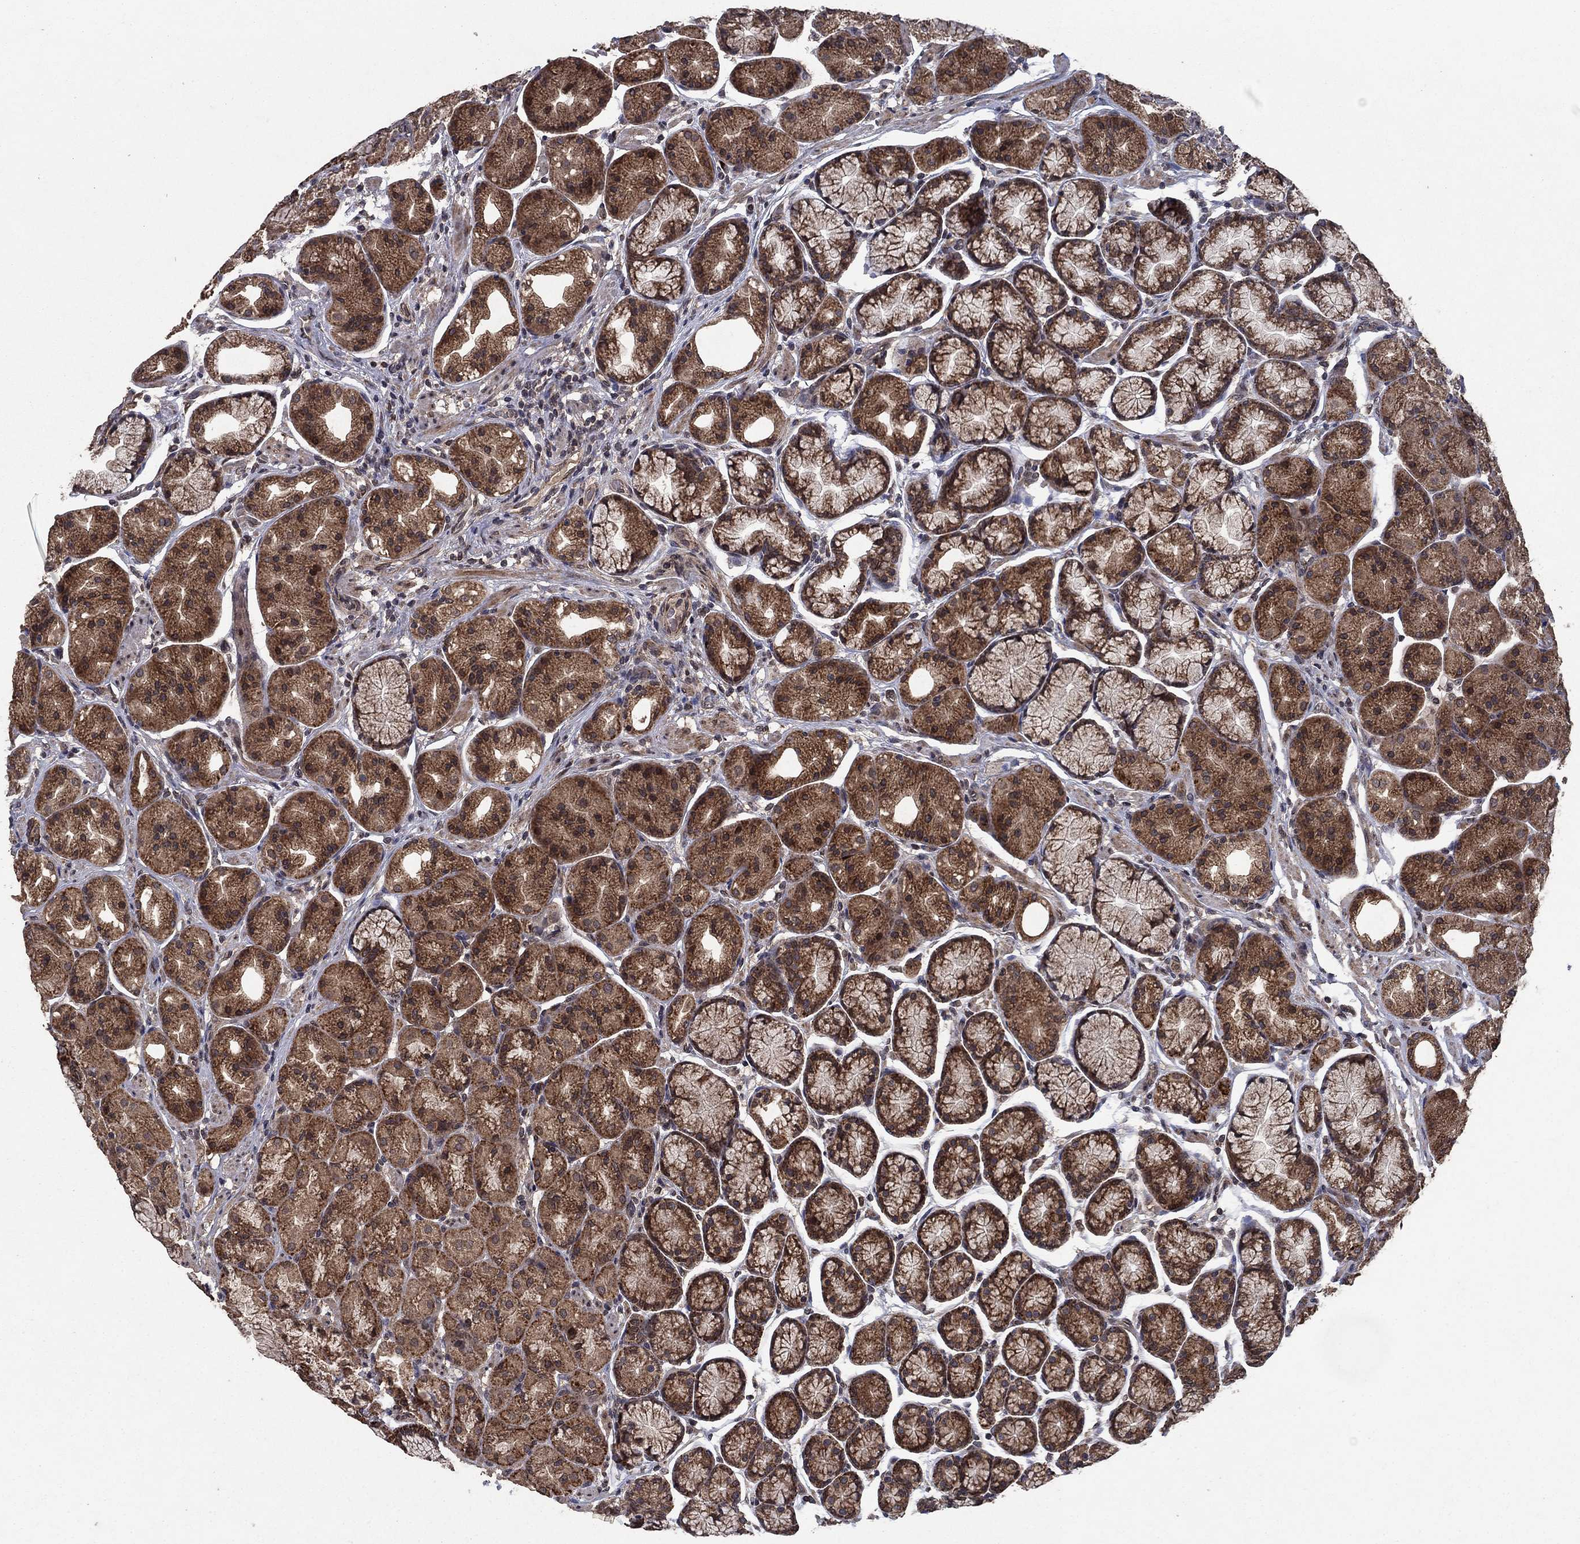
{"staining": {"intensity": "strong", "quantity": "25%-75%", "location": "cytoplasmic/membranous"}, "tissue": "stomach", "cell_type": "Glandular cells", "image_type": "normal", "snomed": [{"axis": "morphology", "description": "Normal tissue, NOS"}, {"axis": "morphology", "description": "Adenocarcinoma, NOS"}, {"axis": "morphology", "description": "Adenocarcinoma, High grade"}, {"axis": "topography", "description": "Stomach, upper"}, {"axis": "topography", "description": "Stomach"}], "caption": "Immunohistochemistry image of unremarkable human stomach stained for a protein (brown), which shows high levels of strong cytoplasmic/membranous expression in approximately 25%-75% of glandular cells.", "gene": "DHRS1", "patient": {"sex": "female", "age": 65}}